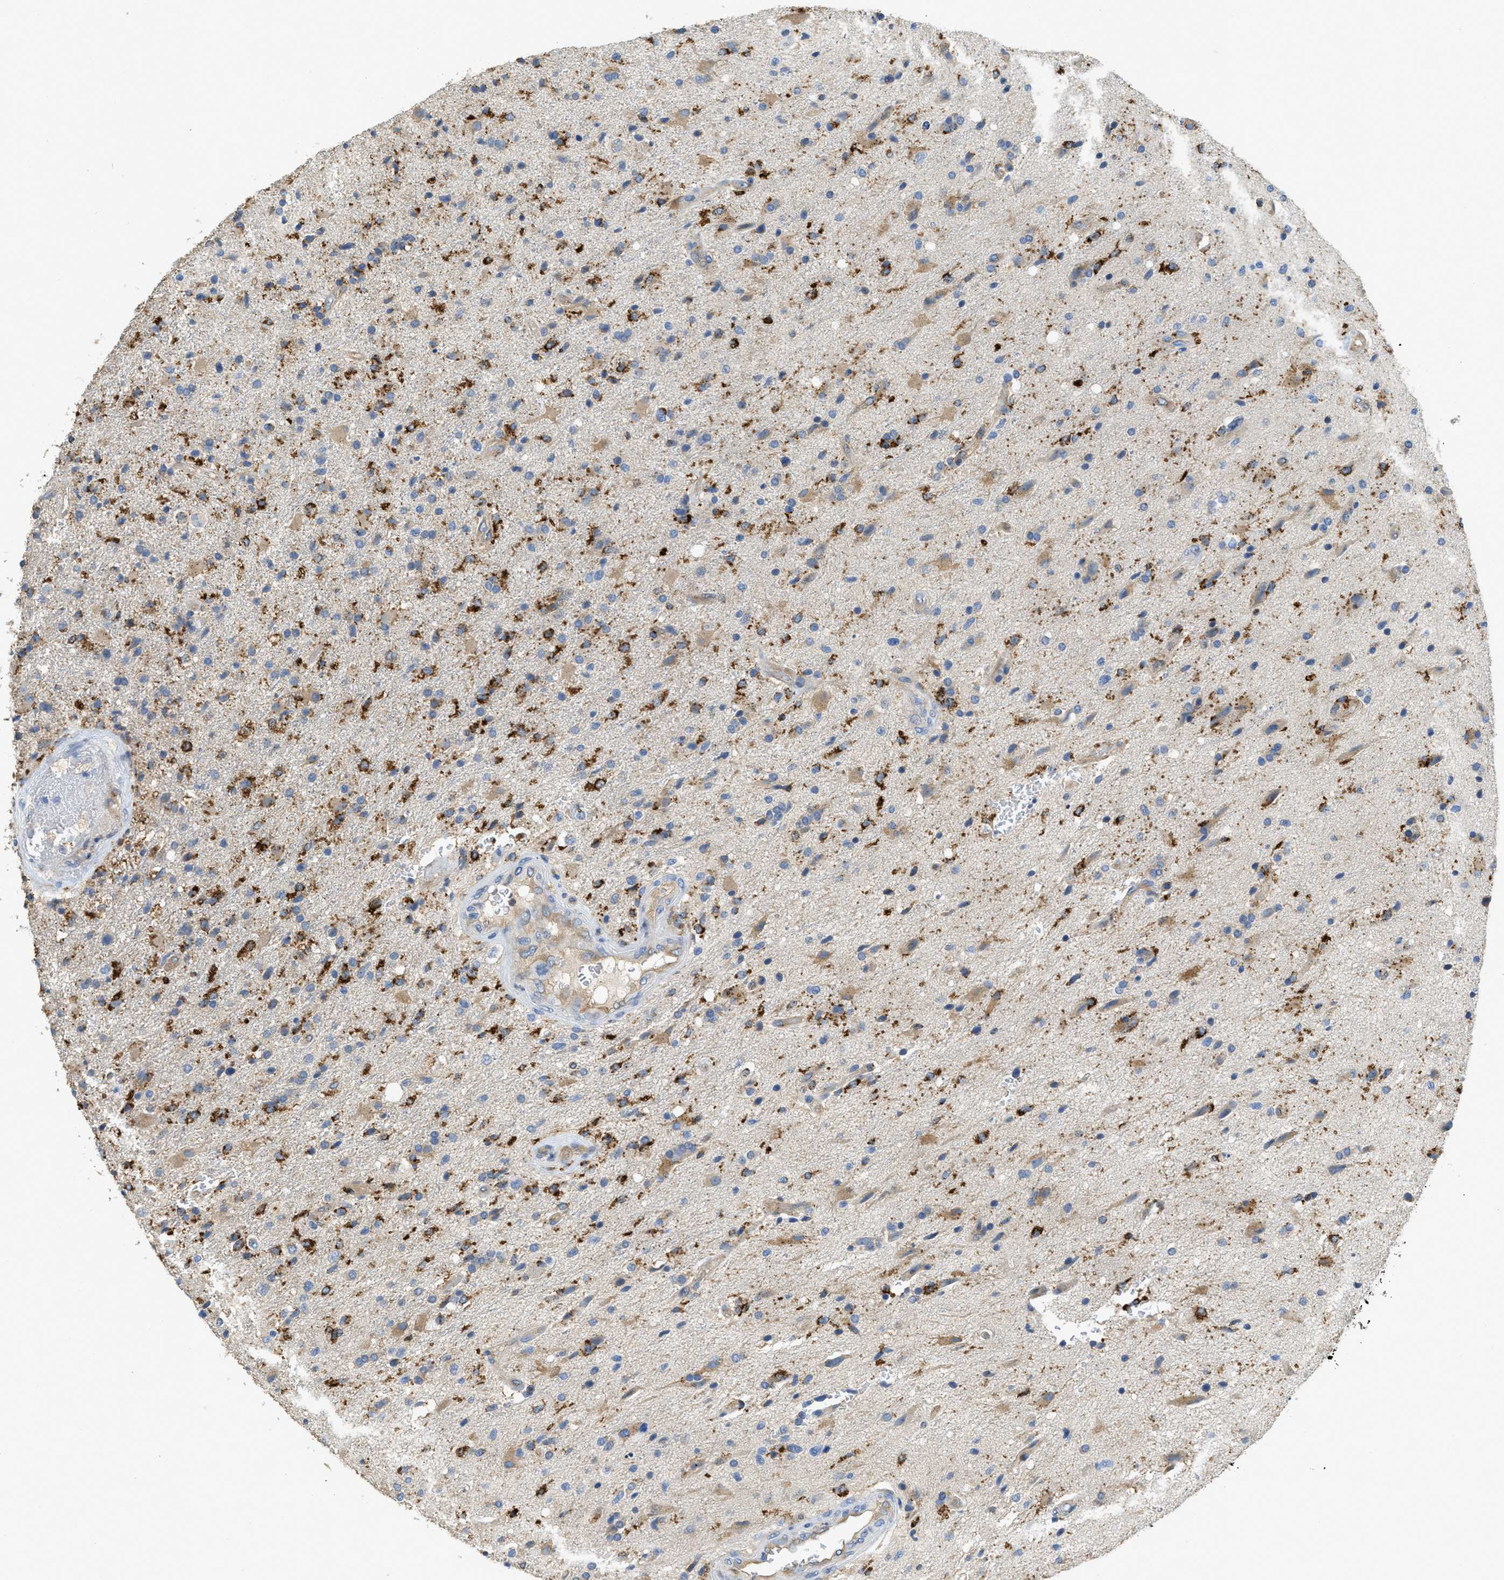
{"staining": {"intensity": "strong", "quantity": "25%-75%", "location": "cytoplasmic/membranous"}, "tissue": "glioma", "cell_type": "Tumor cells", "image_type": "cancer", "snomed": [{"axis": "morphology", "description": "Glioma, malignant, High grade"}, {"axis": "topography", "description": "Brain"}], "caption": "DAB immunohistochemical staining of glioma displays strong cytoplasmic/membranous protein staining in about 25%-75% of tumor cells.", "gene": "CASP10", "patient": {"sex": "male", "age": 72}}